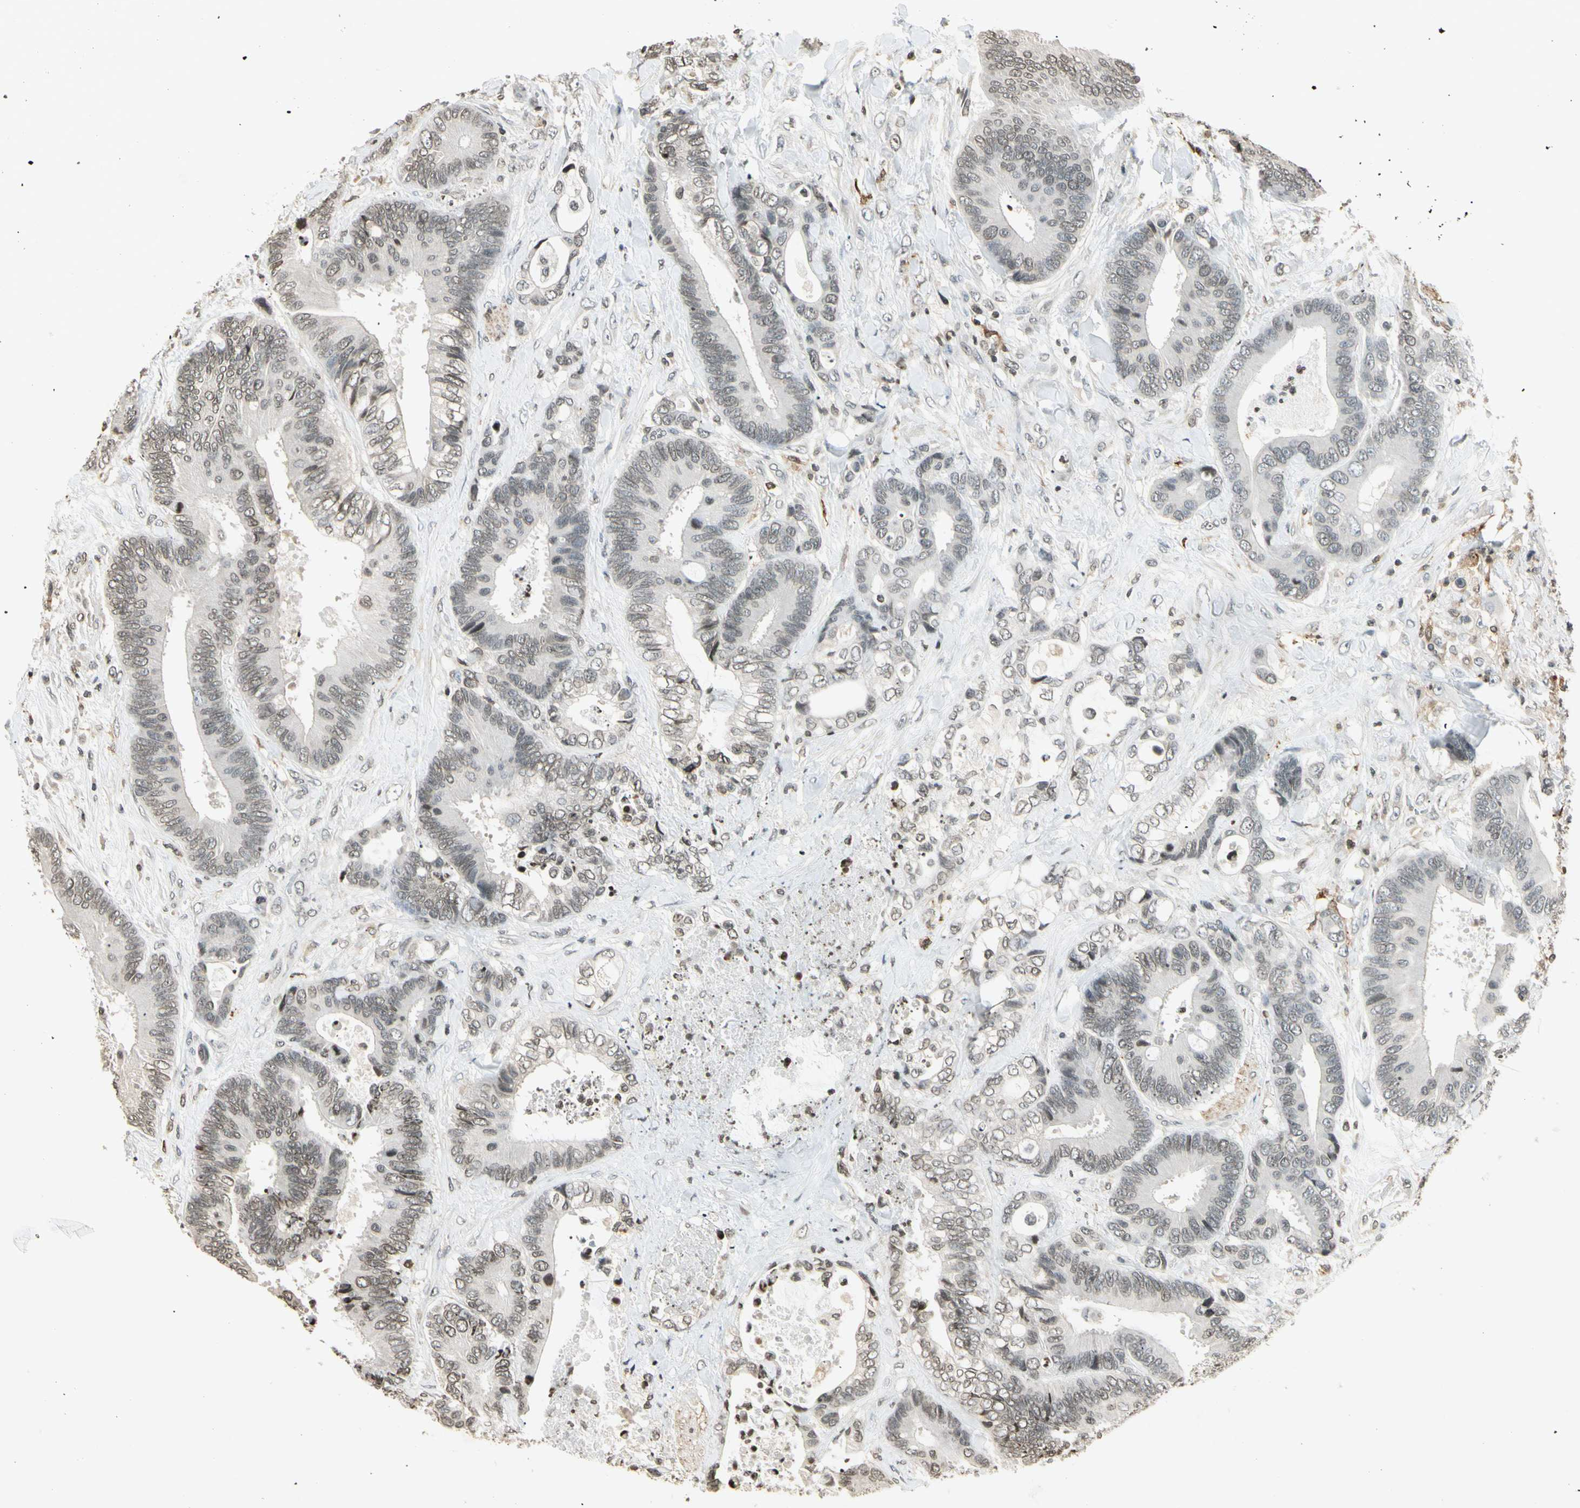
{"staining": {"intensity": "weak", "quantity": "25%-75%", "location": "nuclear"}, "tissue": "colorectal cancer", "cell_type": "Tumor cells", "image_type": "cancer", "snomed": [{"axis": "morphology", "description": "Adenocarcinoma, NOS"}, {"axis": "topography", "description": "Rectum"}], "caption": "IHC (DAB) staining of adenocarcinoma (colorectal) reveals weak nuclear protein staining in approximately 25%-75% of tumor cells.", "gene": "FER", "patient": {"sex": "male", "age": 55}}